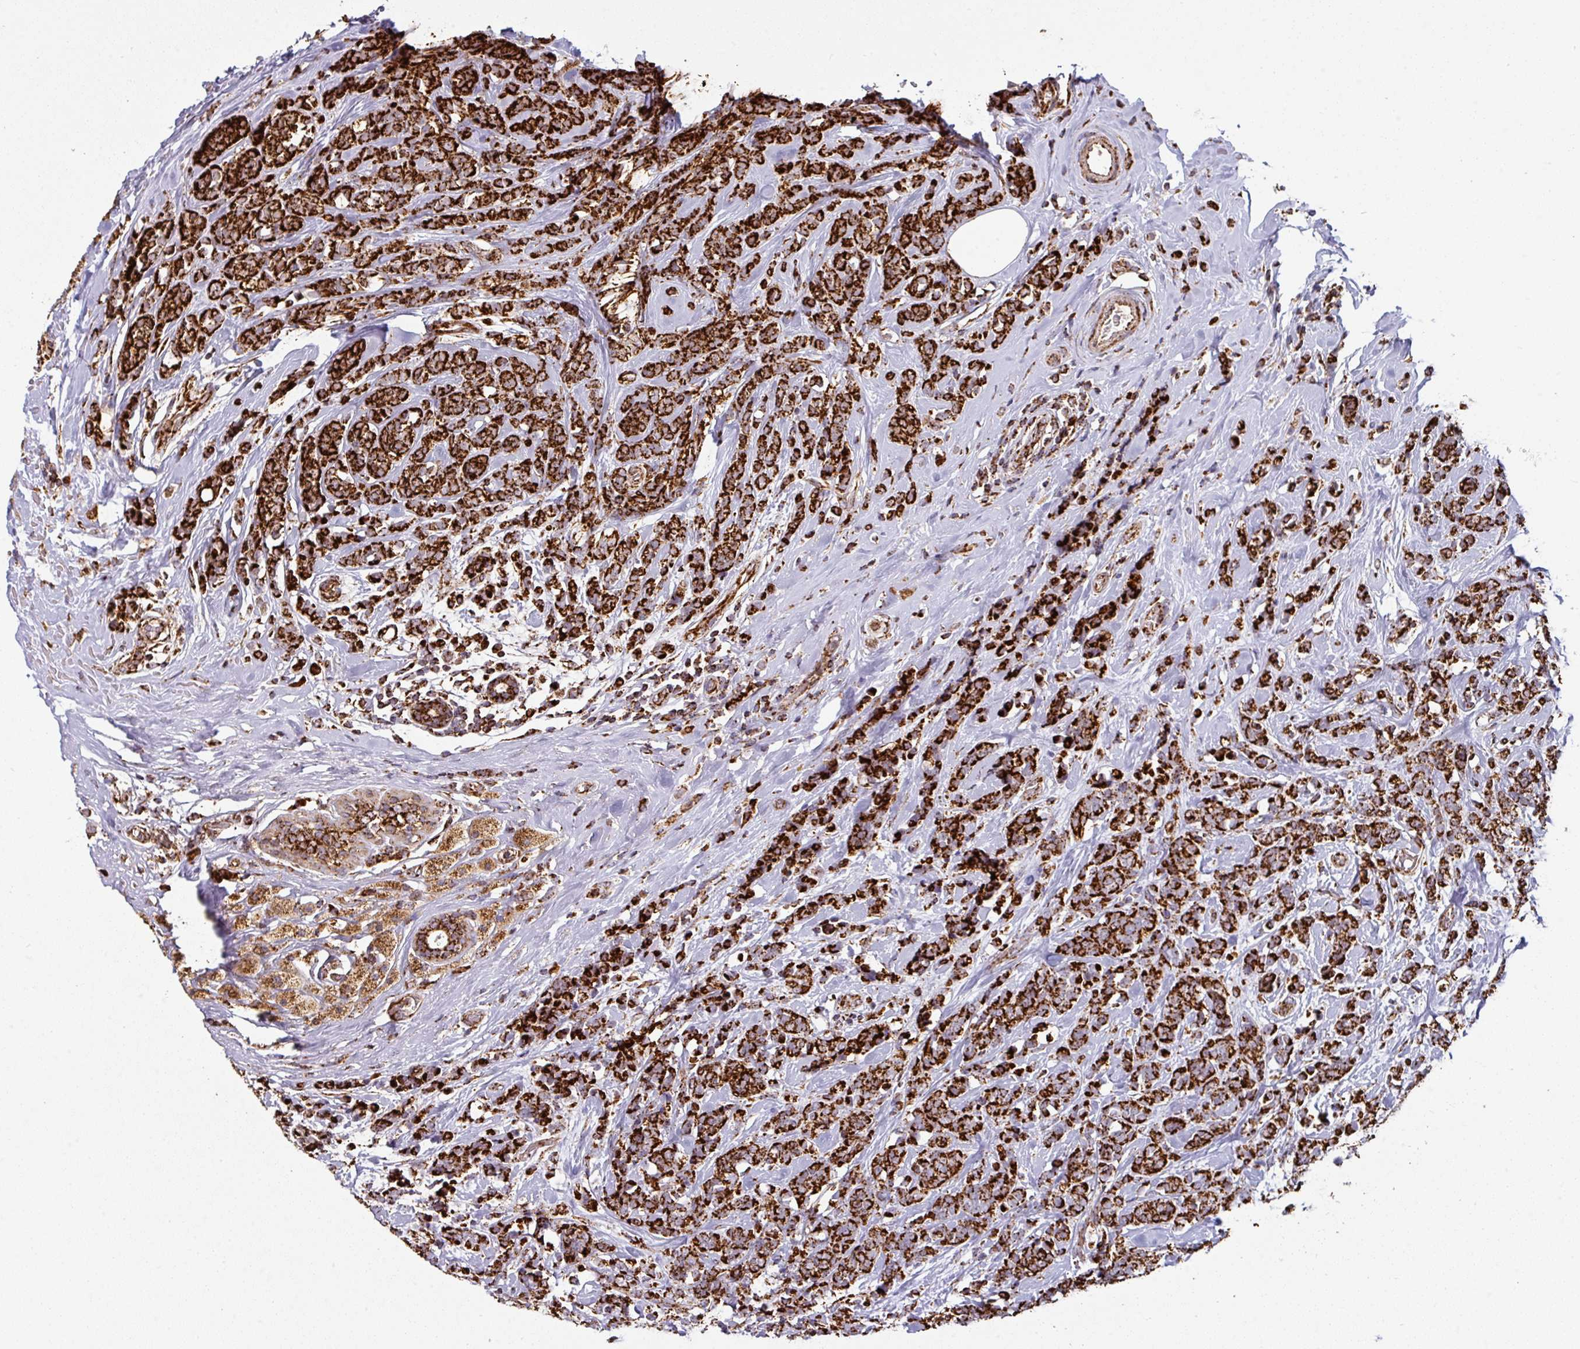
{"staining": {"intensity": "strong", "quantity": ">75%", "location": "cytoplasmic/membranous"}, "tissue": "breast cancer", "cell_type": "Tumor cells", "image_type": "cancer", "snomed": [{"axis": "morphology", "description": "Lobular carcinoma"}, {"axis": "topography", "description": "Breast"}], "caption": "This image demonstrates breast cancer (lobular carcinoma) stained with immunohistochemistry to label a protein in brown. The cytoplasmic/membranous of tumor cells show strong positivity for the protein. Nuclei are counter-stained blue.", "gene": "TRAP1", "patient": {"sex": "female", "age": 58}}